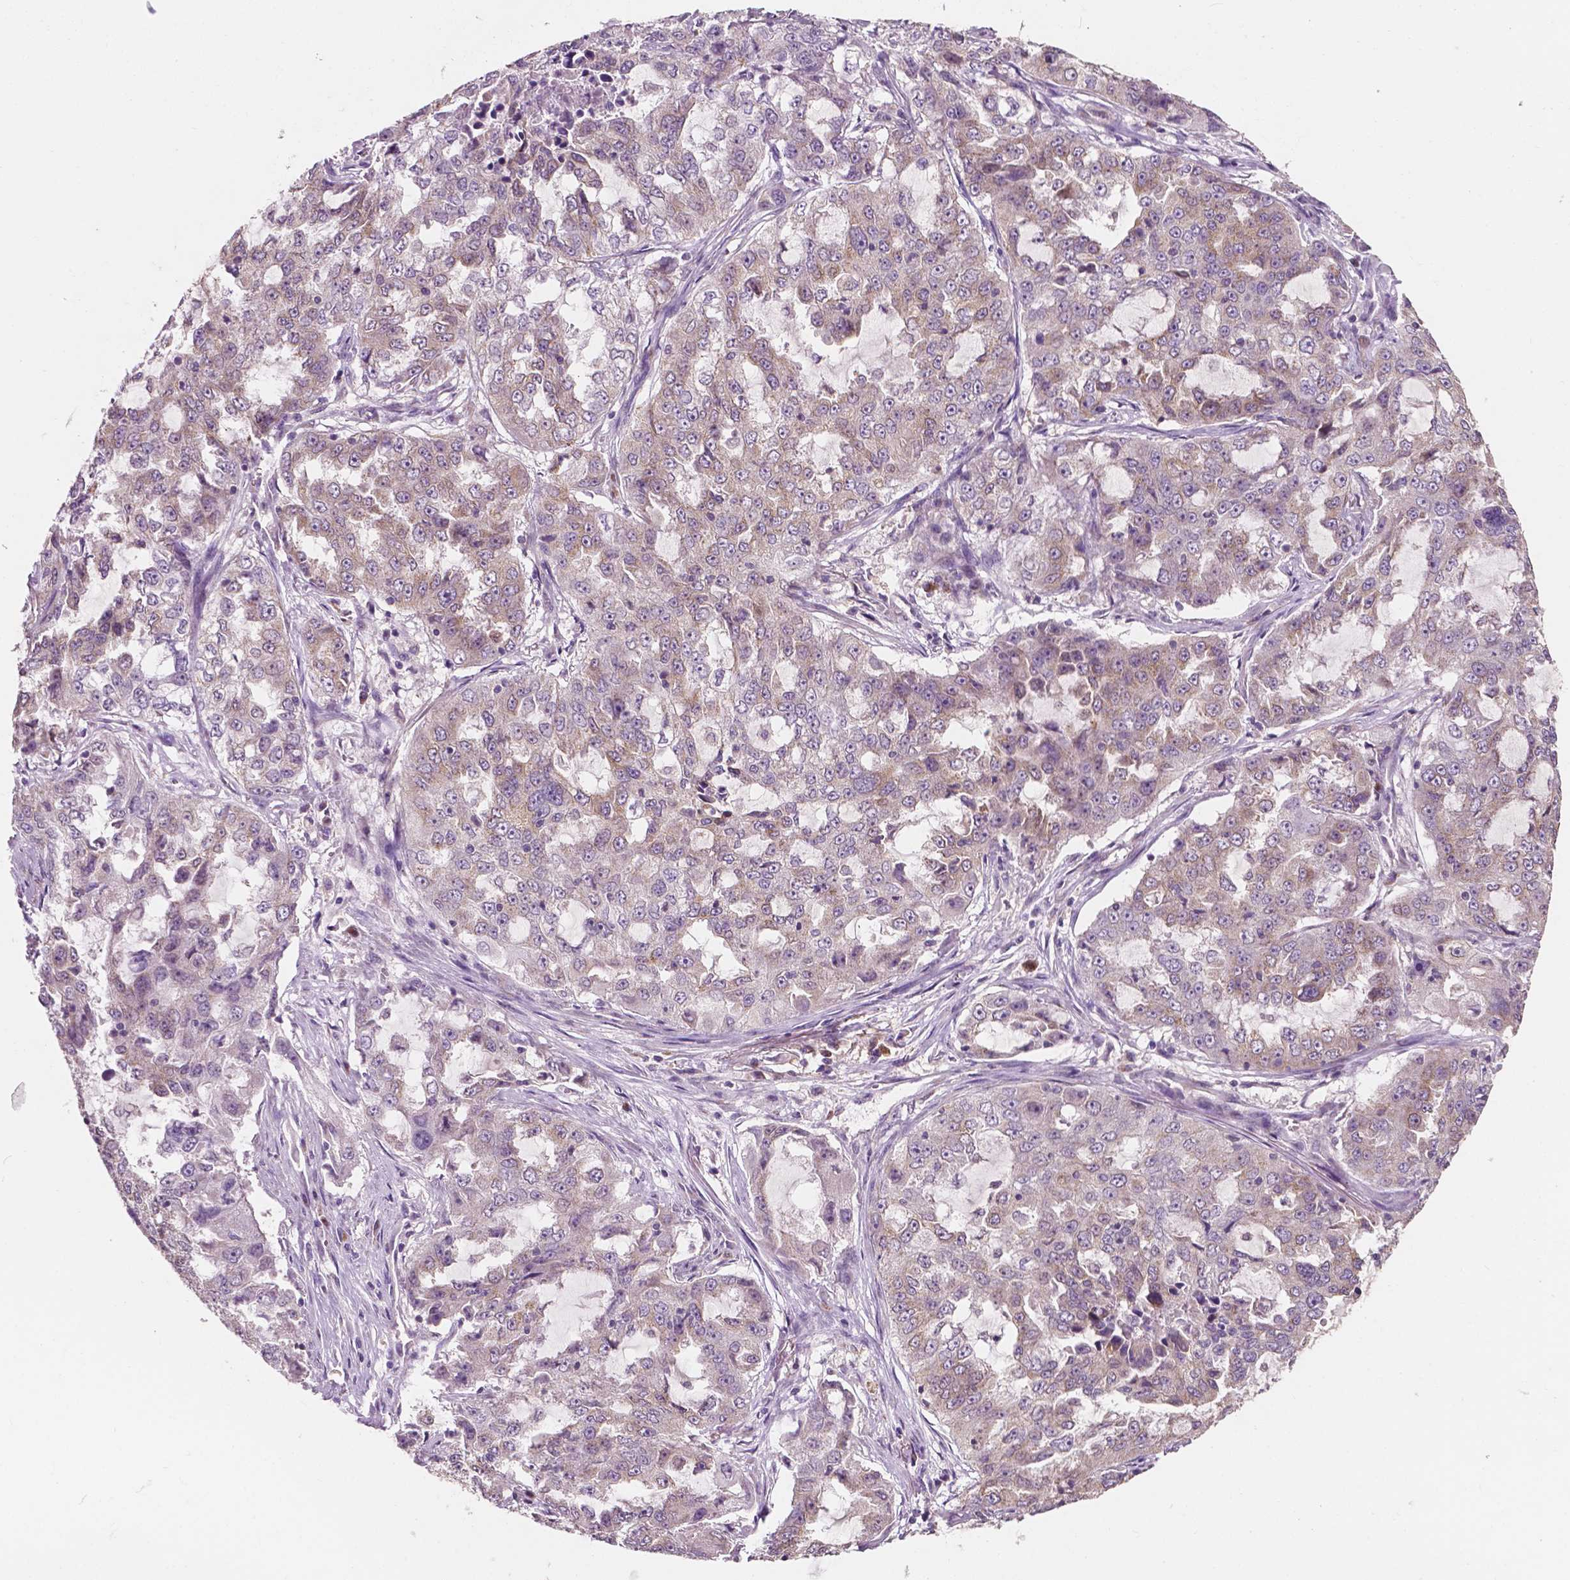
{"staining": {"intensity": "weak", "quantity": "<25%", "location": "cytoplasmic/membranous"}, "tissue": "lung cancer", "cell_type": "Tumor cells", "image_type": "cancer", "snomed": [{"axis": "morphology", "description": "Adenocarcinoma, NOS"}, {"axis": "topography", "description": "Lung"}], "caption": "High magnification brightfield microscopy of adenocarcinoma (lung) stained with DAB (3,3'-diaminobenzidine) (brown) and counterstained with hematoxylin (blue): tumor cells show no significant expression.", "gene": "EBAG9", "patient": {"sex": "female", "age": 61}}